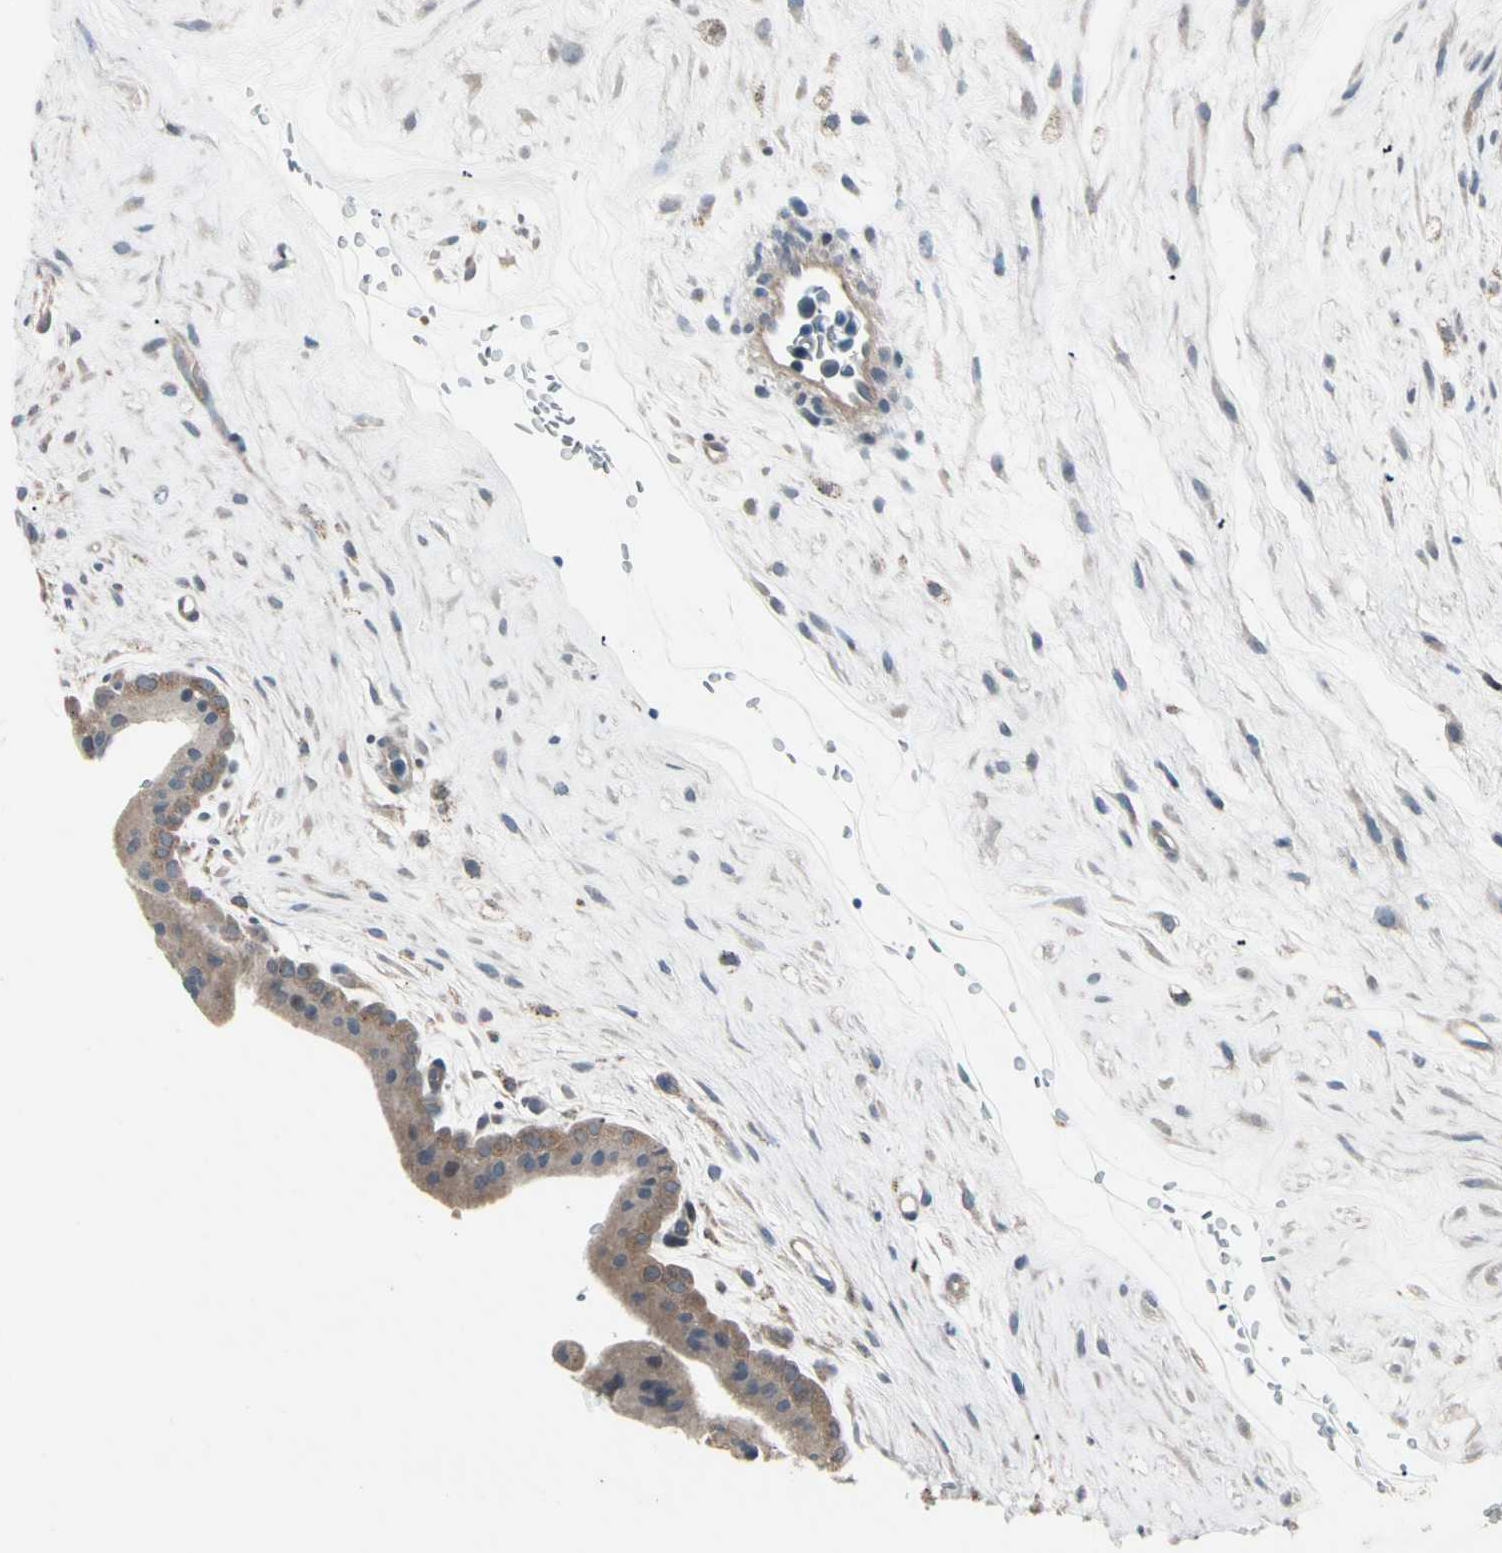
{"staining": {"intensity": "weak", "quantity": ">75%", "location": "cytoplasmic/membranous"}, "tissue": "placenta", "cell_type": "Decidual cells", "image_type": "normal", "snomed": [{"axis": "morphology", "description": "Normal tissue, NOS"}, {"axis": "topography", "description": "Placenta"}], "caption": "Immunohistochemical staining of normal placenta displays weak cytoplasmic/membranous protein staining in about >75% of decidual cells.", "gene": "NMI", "patient": {"sex": "female", "age": 35}}